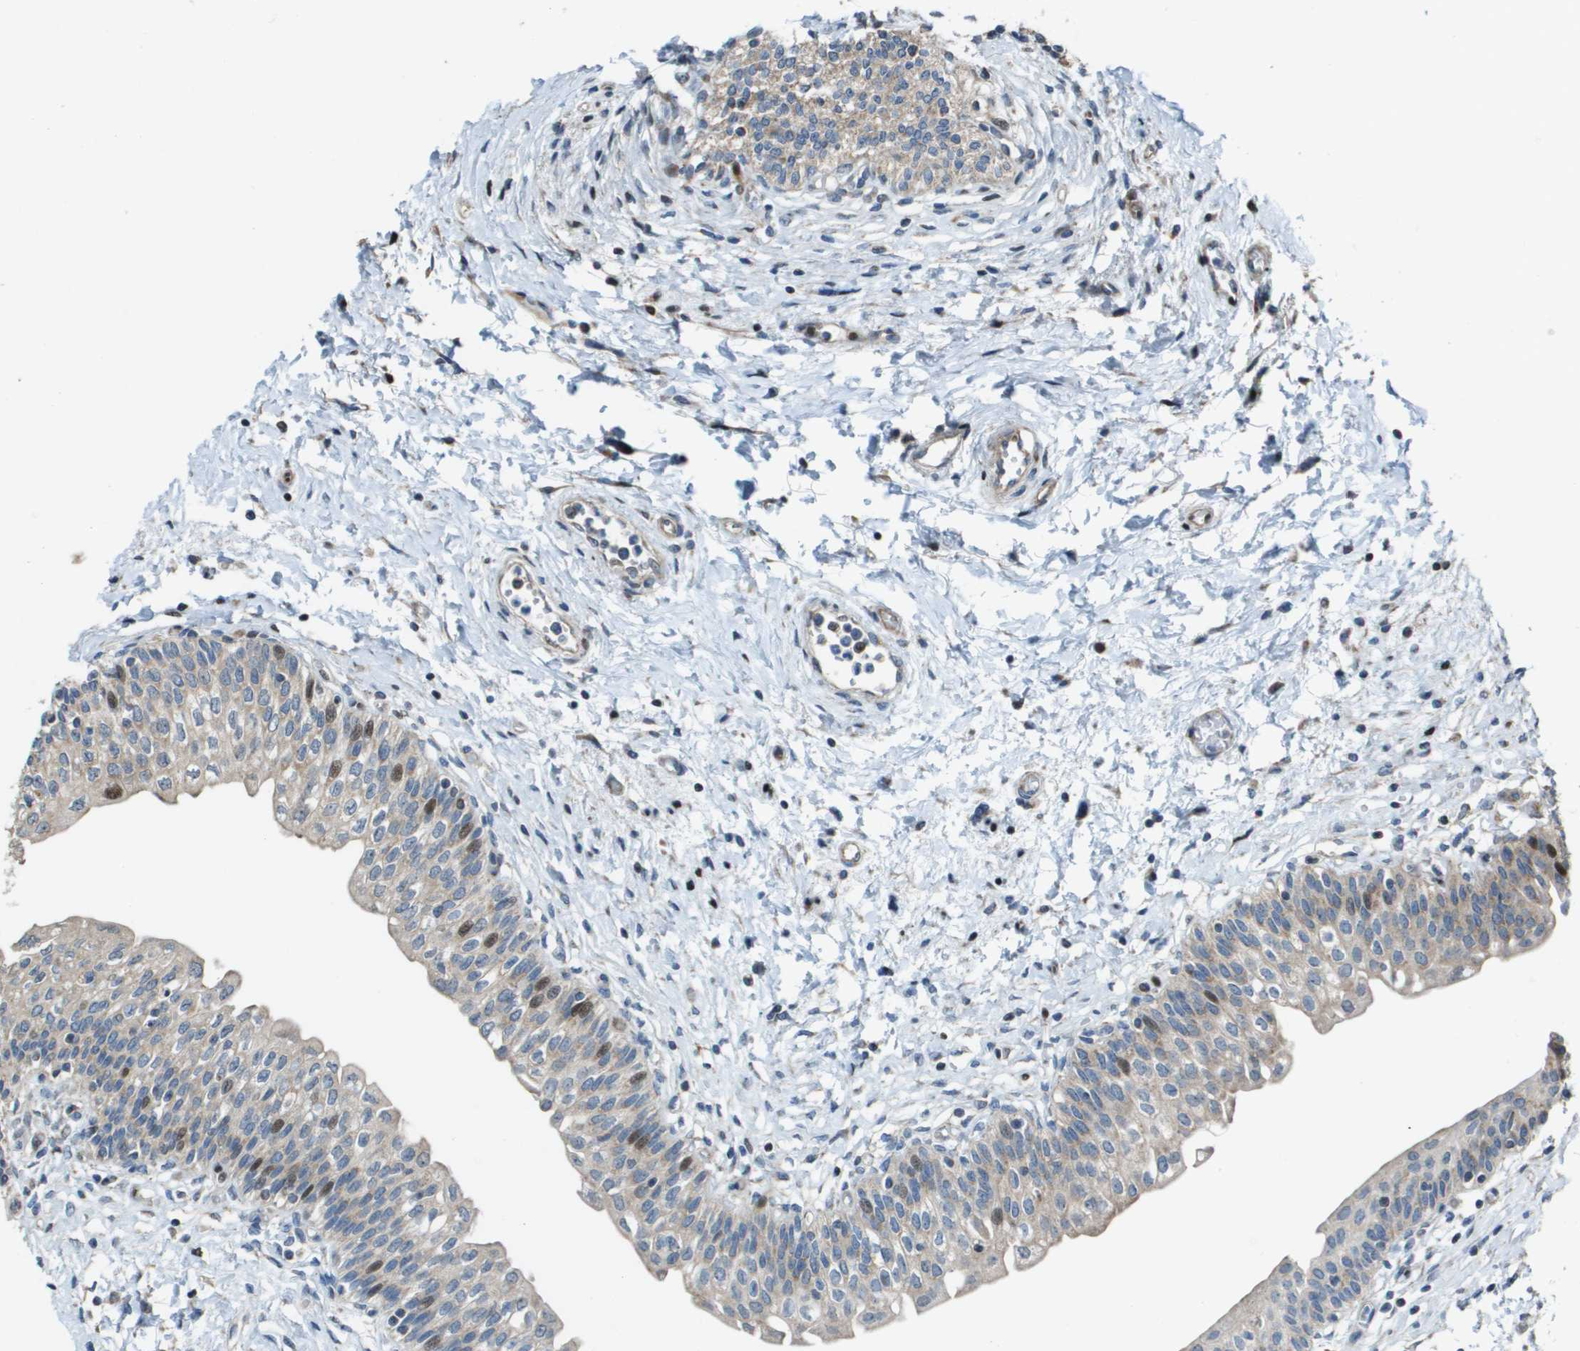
{"staining": {"intensity": "weak", "quantity": "25%-75%", "location": "cytoplasmic/membranous,nuclear"}, "tissue": "urinary bladder", "cell_type": "Urothelial cells", "image_type": "normal", "snomed": [{"axis": "morphology", "description": "Normal tissue, NOS"}, {"axis": "topography", "description": "Urinary bladder"}], "caption": "Urothelial cells display low levels of weak cytoplasmic/membranous,nuclear positivity in approximately 25%-75% of cells in benign human urinary bladder. The staining is performed using DAB (3,3'-diaminobenzidine) brown chromogen to label protein expression. The nuclei are counter-stained blue using hematoxylin.", "gene": "MGAT3", "patient": {"sex": "male", "age": 55}}